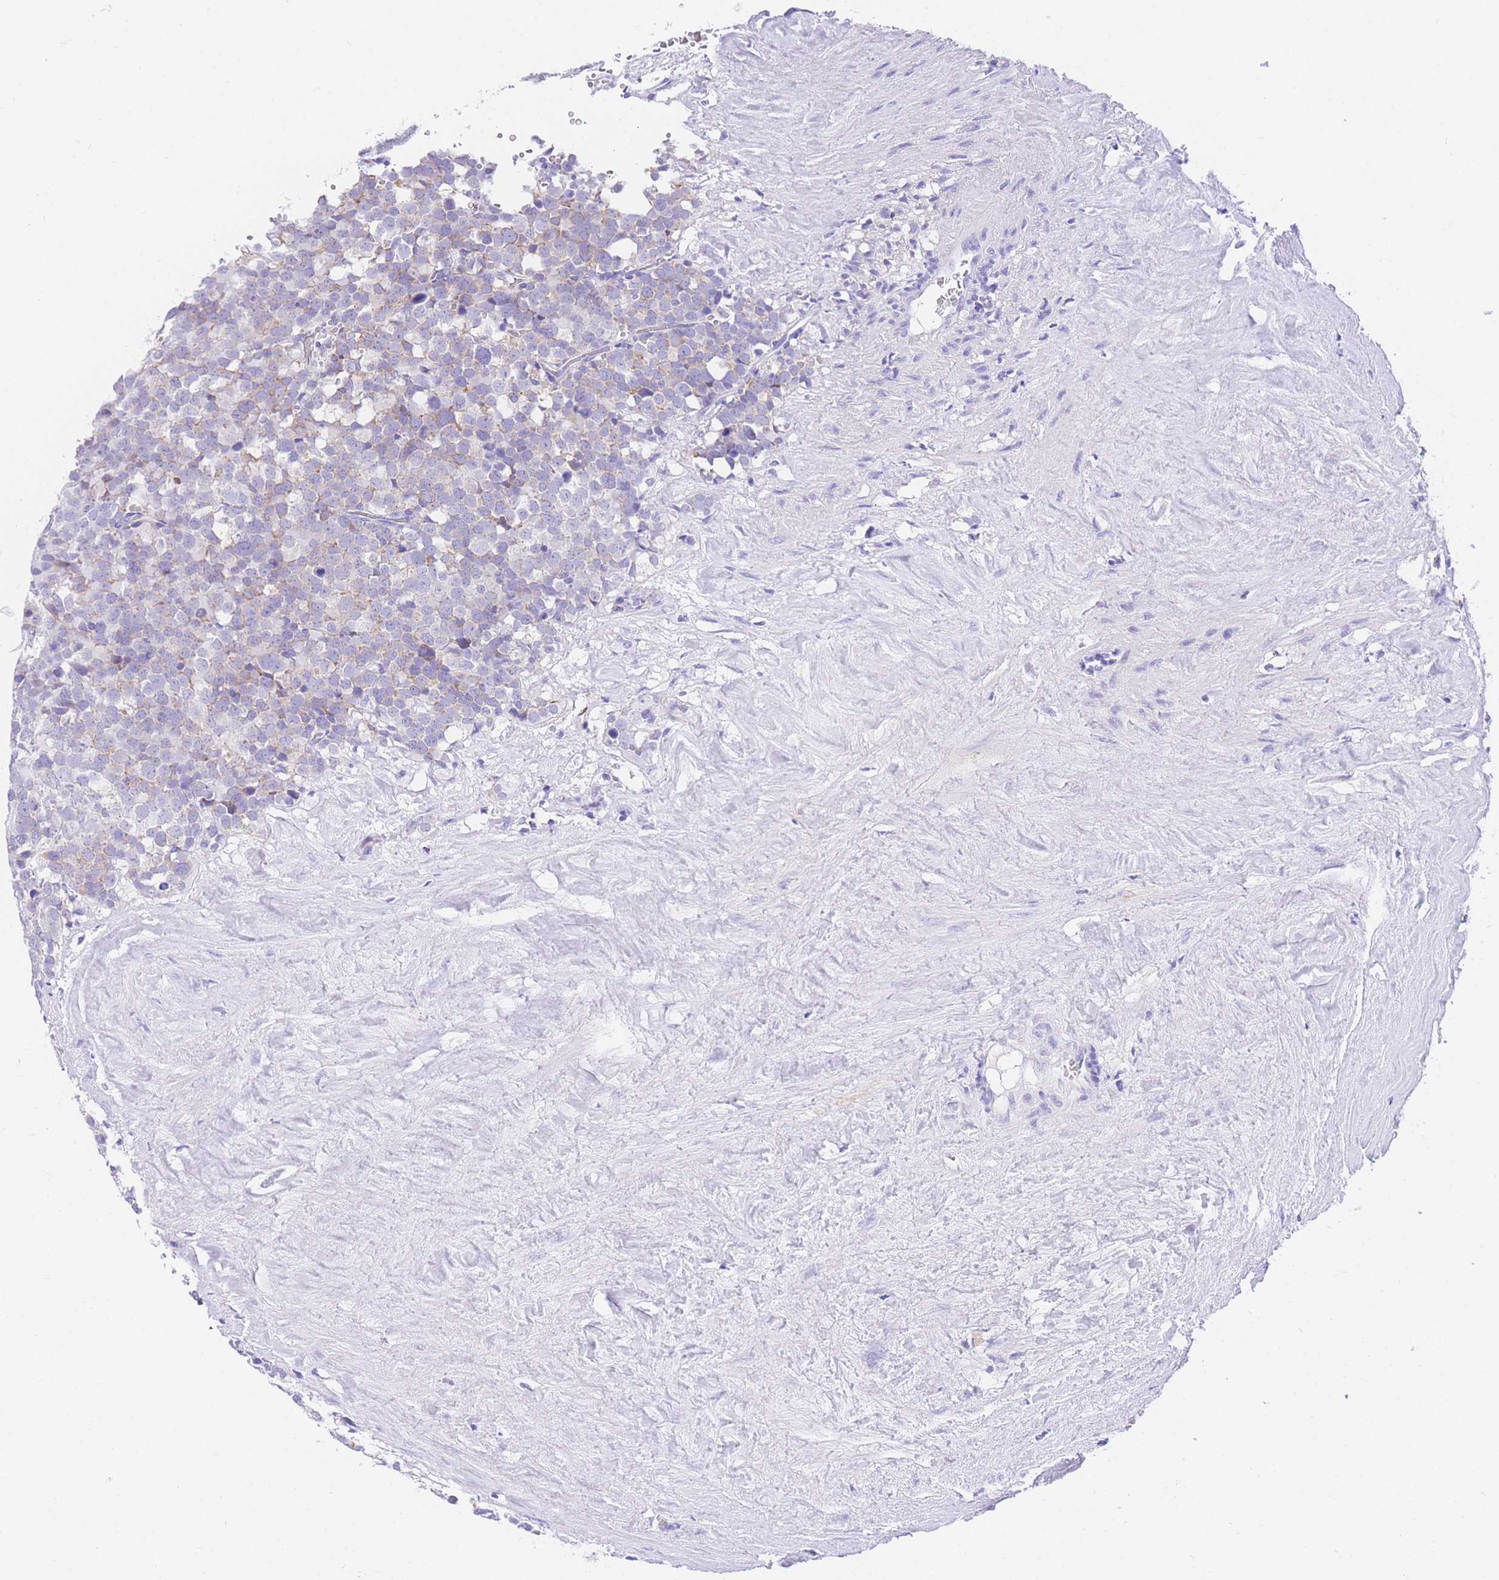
{"staining": {"intensity": "weak", "quantity": "<25%", "location": "cytoplasmic/membranous"}, "tissue": "testis cancer", "cell_type": "Tumor cells", "image_type": "cancer", "snomed": [{"axis": "morphology", "description": "Seminoma, NOS"}, {"axis": "topography", "description": "Testis"}], "caption": "Immunohistochemical staining of human testis cancer (seminoma) demonstrates no significant staining in tumor cells.", "gene": "NKD2", "patient": {"sex": "male", "age": 71}}